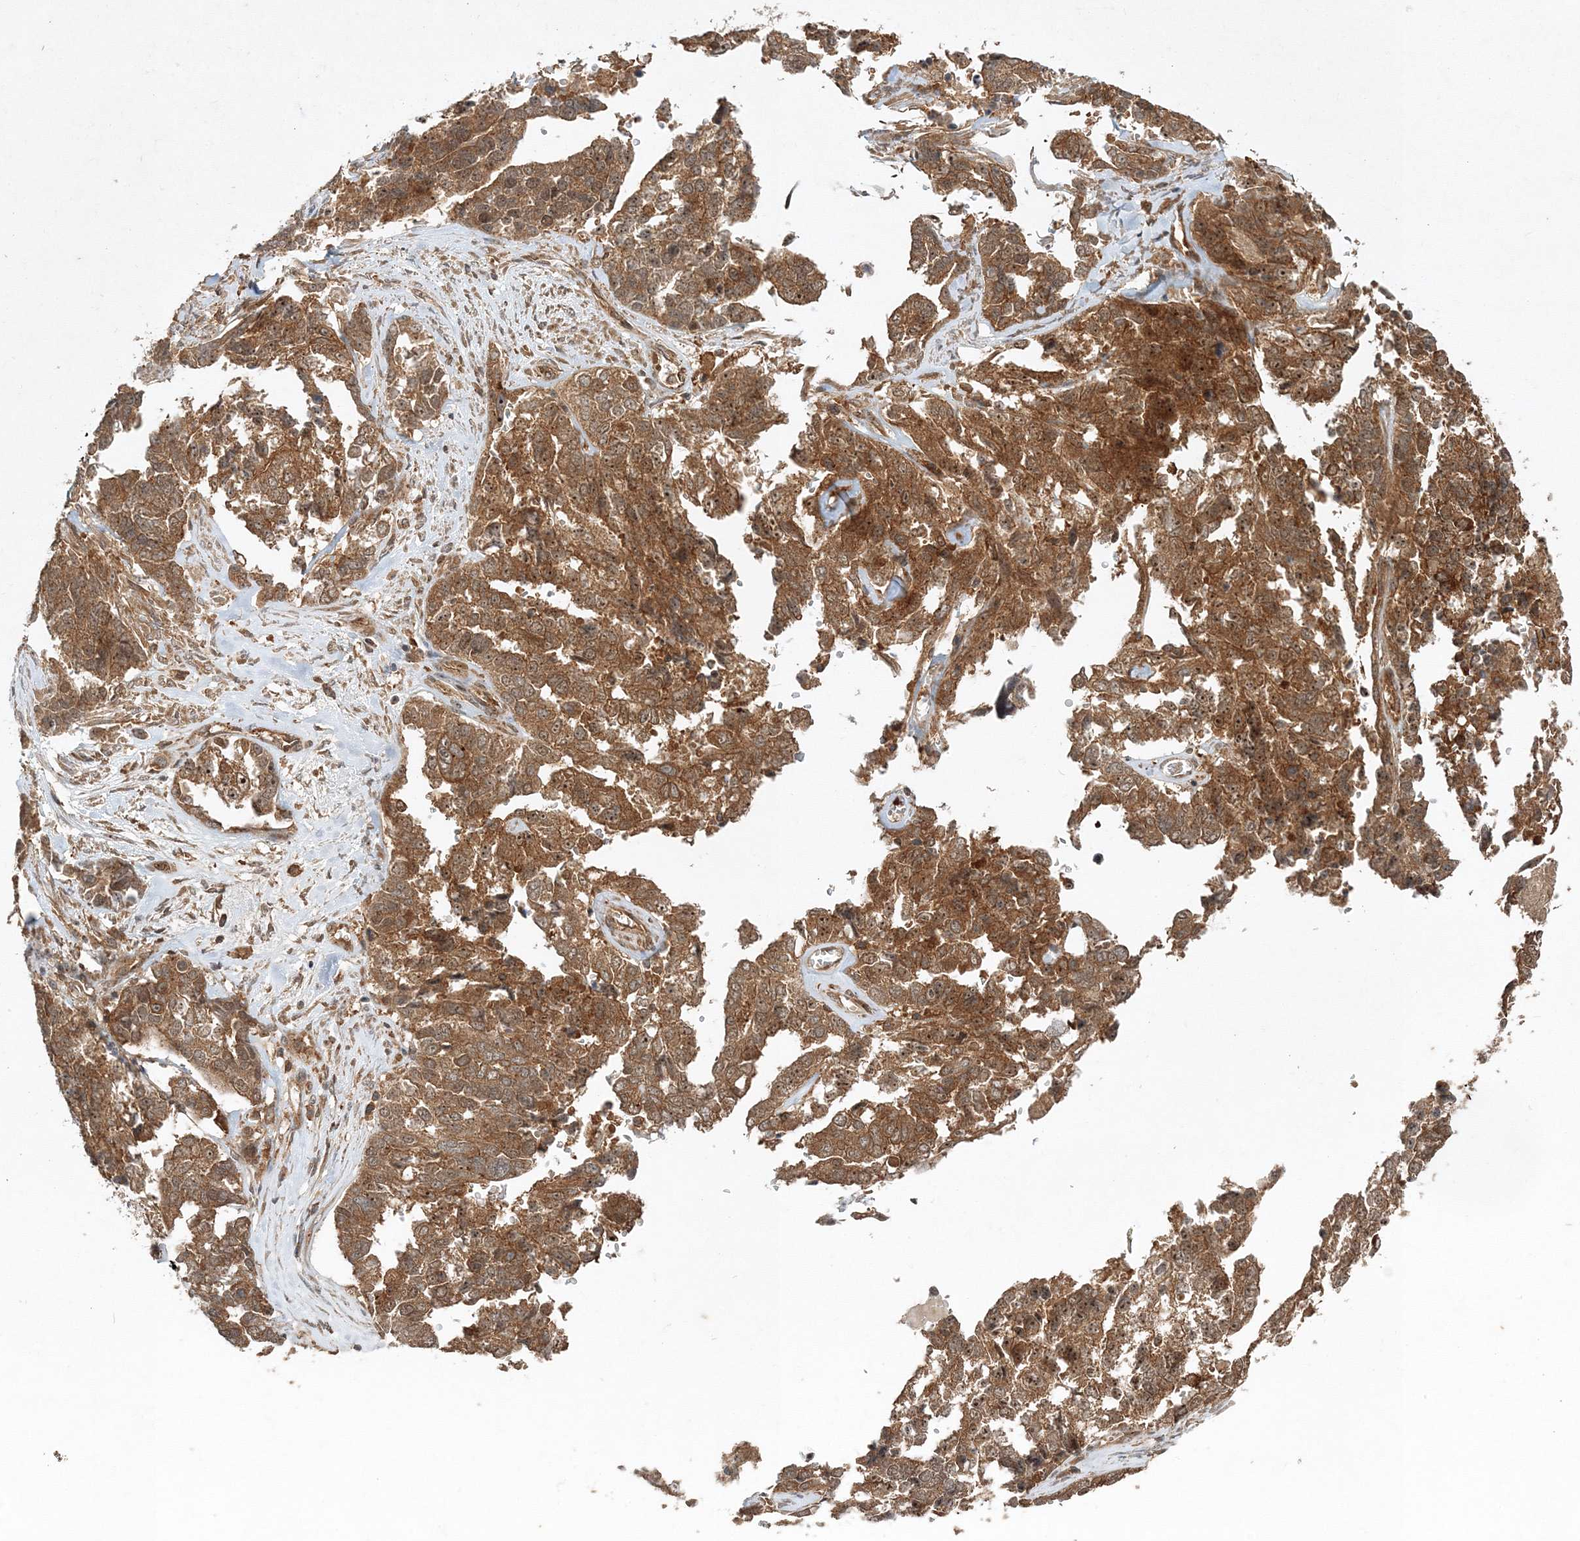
{"staining": {"intensity": "moderate", "quantity": ">75%", "location": "cytoplasmic/membranous"}, "tissue": "ovarian cancer", "cell_type": "Tumor cells", "image_type": "cancer", "snomed": [{"axis": "morphology", "description": "Cystadenocarcinoma, serous, NOS"}, {"axis": "topography", "description": "Ovary"}], "caption": "IHC photomicrograph of ovarian serous cystadenocarcinoma stained for a protein (brown), which exhibits medium levels of moderate cytoplasmic/membranous expression in about >75% of tumor cells.", "gene": "WDR37", "patient": {"sex": "female", "age": 44}}